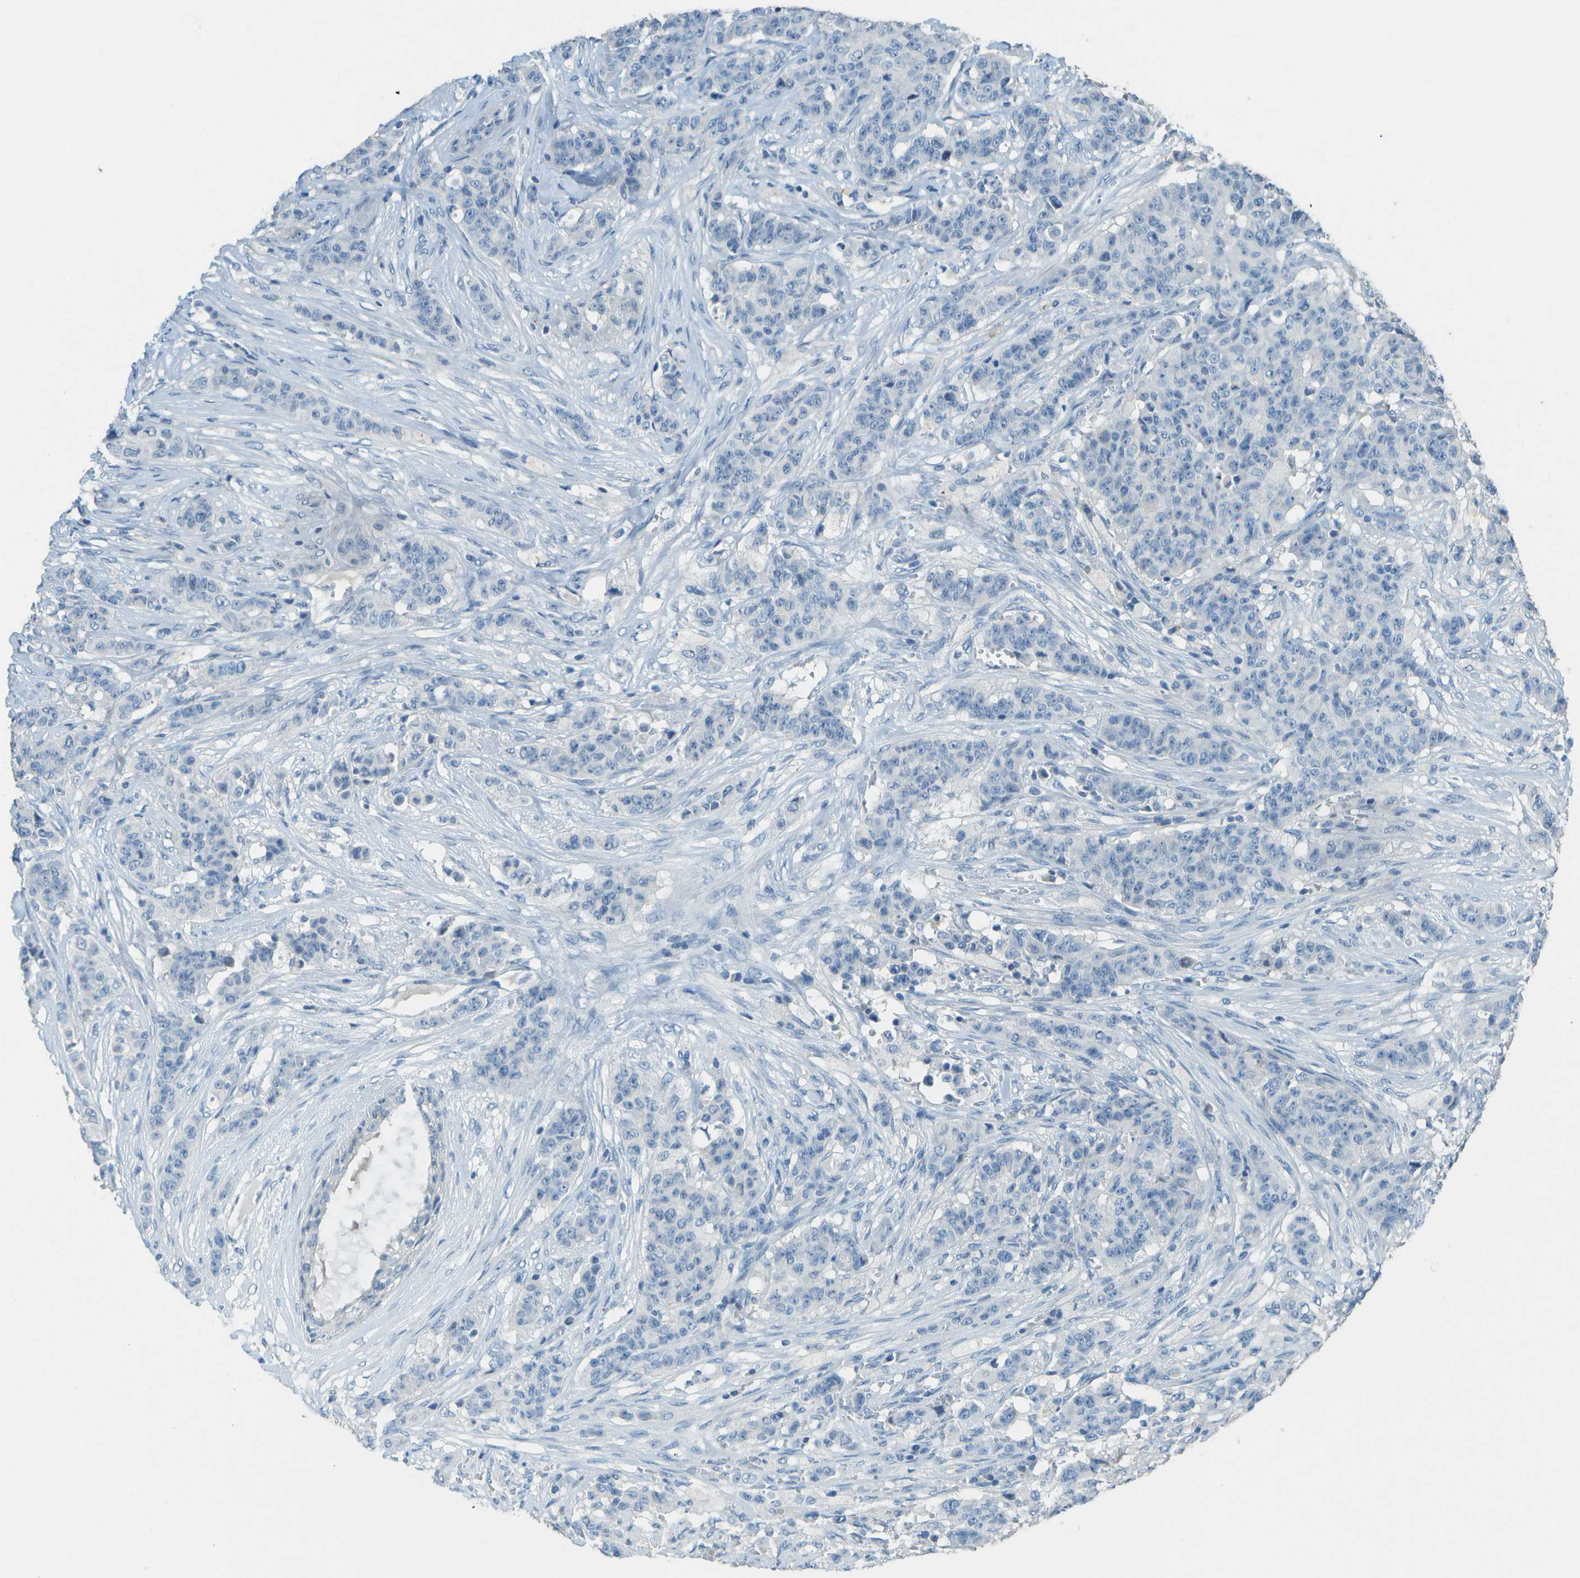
{"staining": {"intensity": "negative", "quantity": "none", "location": "none"}, "tissue": "breast cancer", "cell_type": "Tumor cells", "image_type": "cancer", "snomed": [{"axis": "morphology", "description": "Normal tissue, NOS"}, {"axis": "morphology", "description": "Duct carcinoma"}, {"axis": "topography", "description": "Breast"}], "caption": "IHC photomicrograph of neoplastic tissue: infiltrating ductal carcinoma (breast) stained with DAB reveals no significant protein positivity in tumor cells.", "gene": "LGI2", "patient": {"sex": "female", "age": 40}}